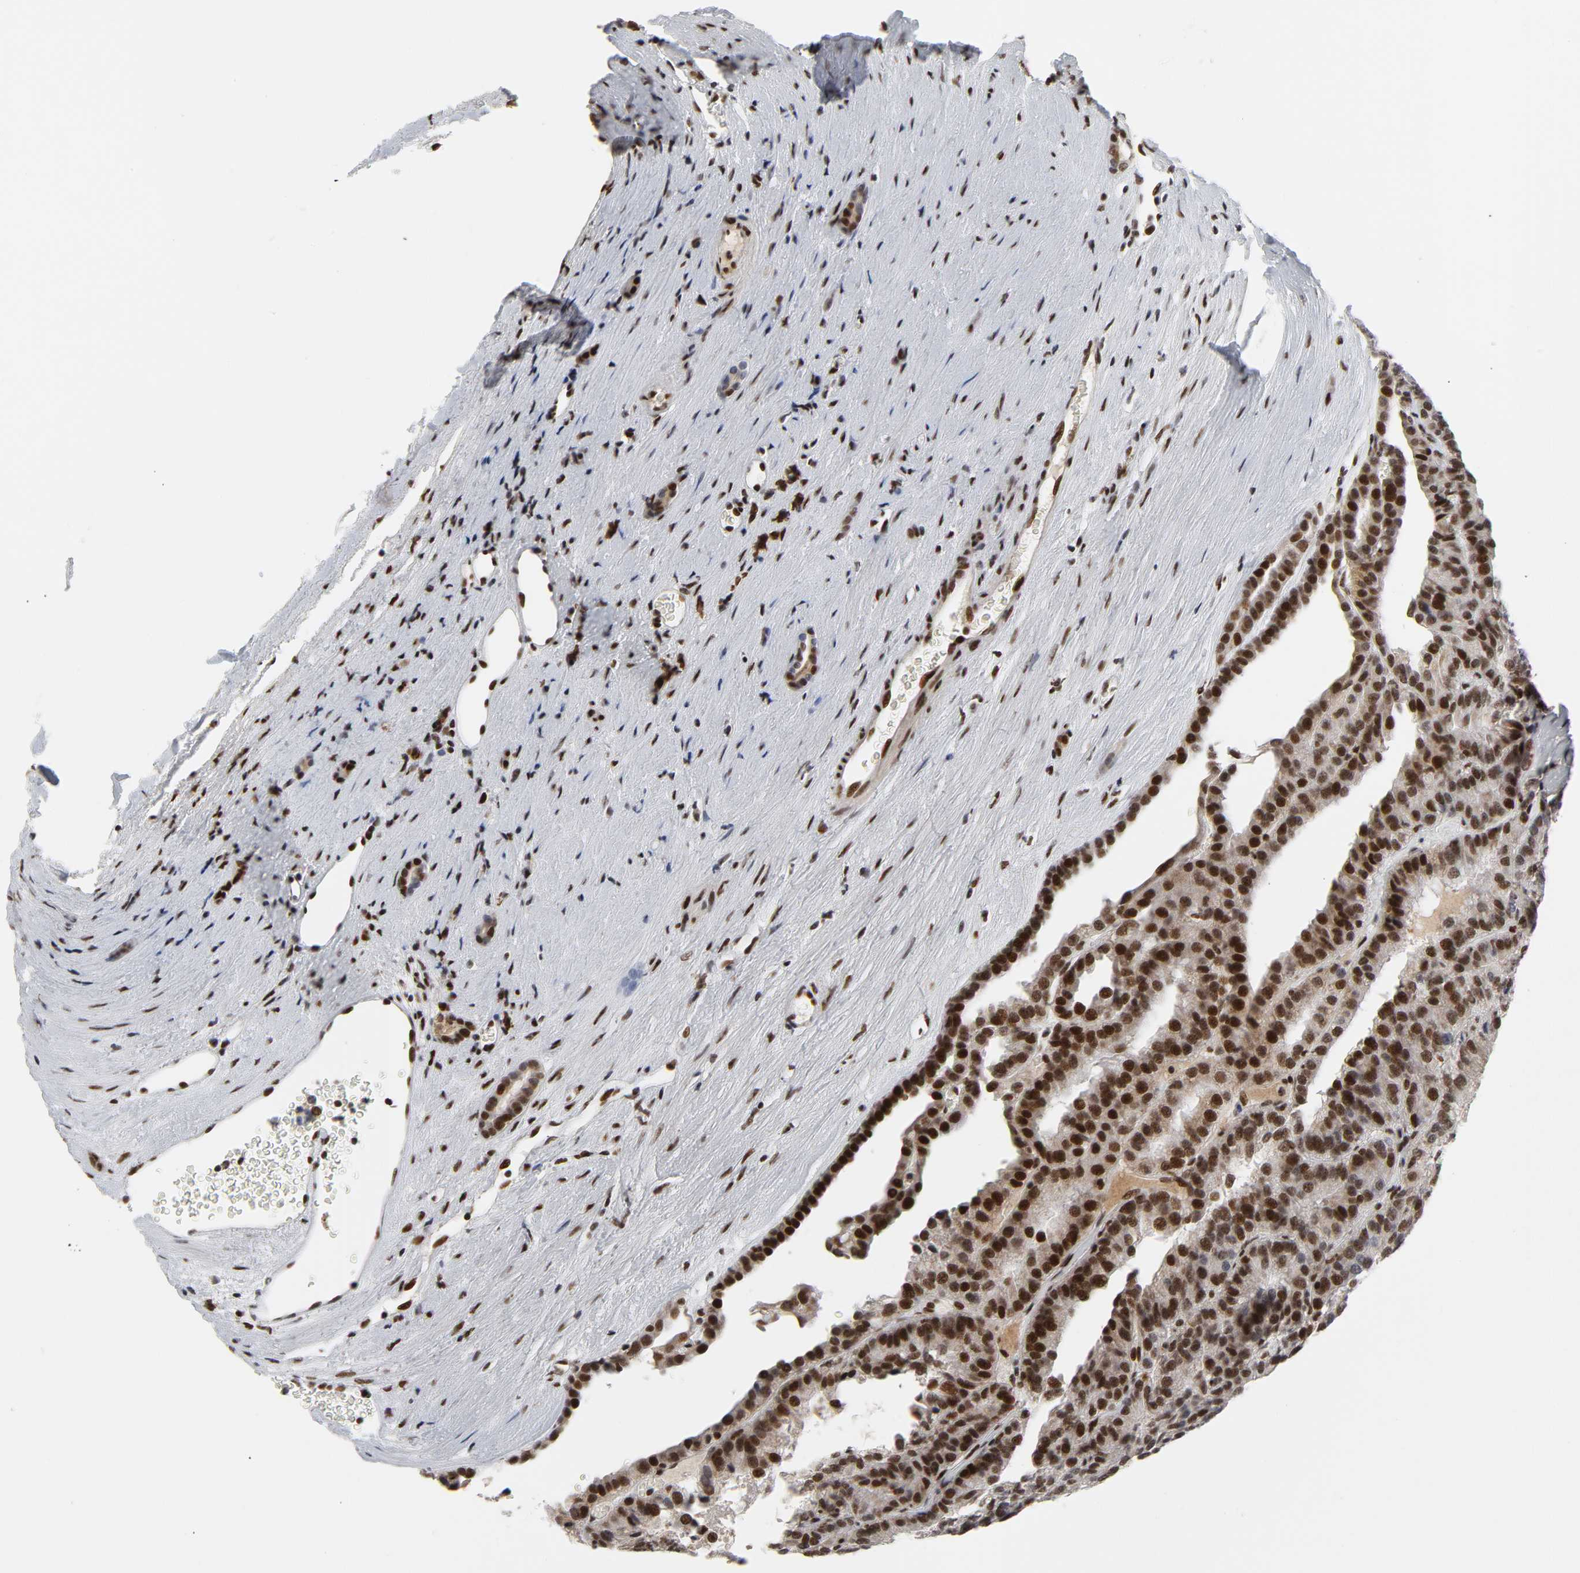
{"staining": {"intensity": "strong", "quantity": ">75%", "location": "nuclear"}, "tissue": "renal cancer", "cell_type": "Tumor cells", "image_type": "cancer", "snomed": [{"axis": "morphology", "description": "Adenocarcinoma, NOS"}, {"axis": "topography", "description": "Kidney"}], "caption": "Protein expression analysis of renal adenocarcinoma reveals strong nuclear expression in approximately >75% of tumor cells.", "gene": "CREBBP", "patient": {"sex": "male", "age": 46}}